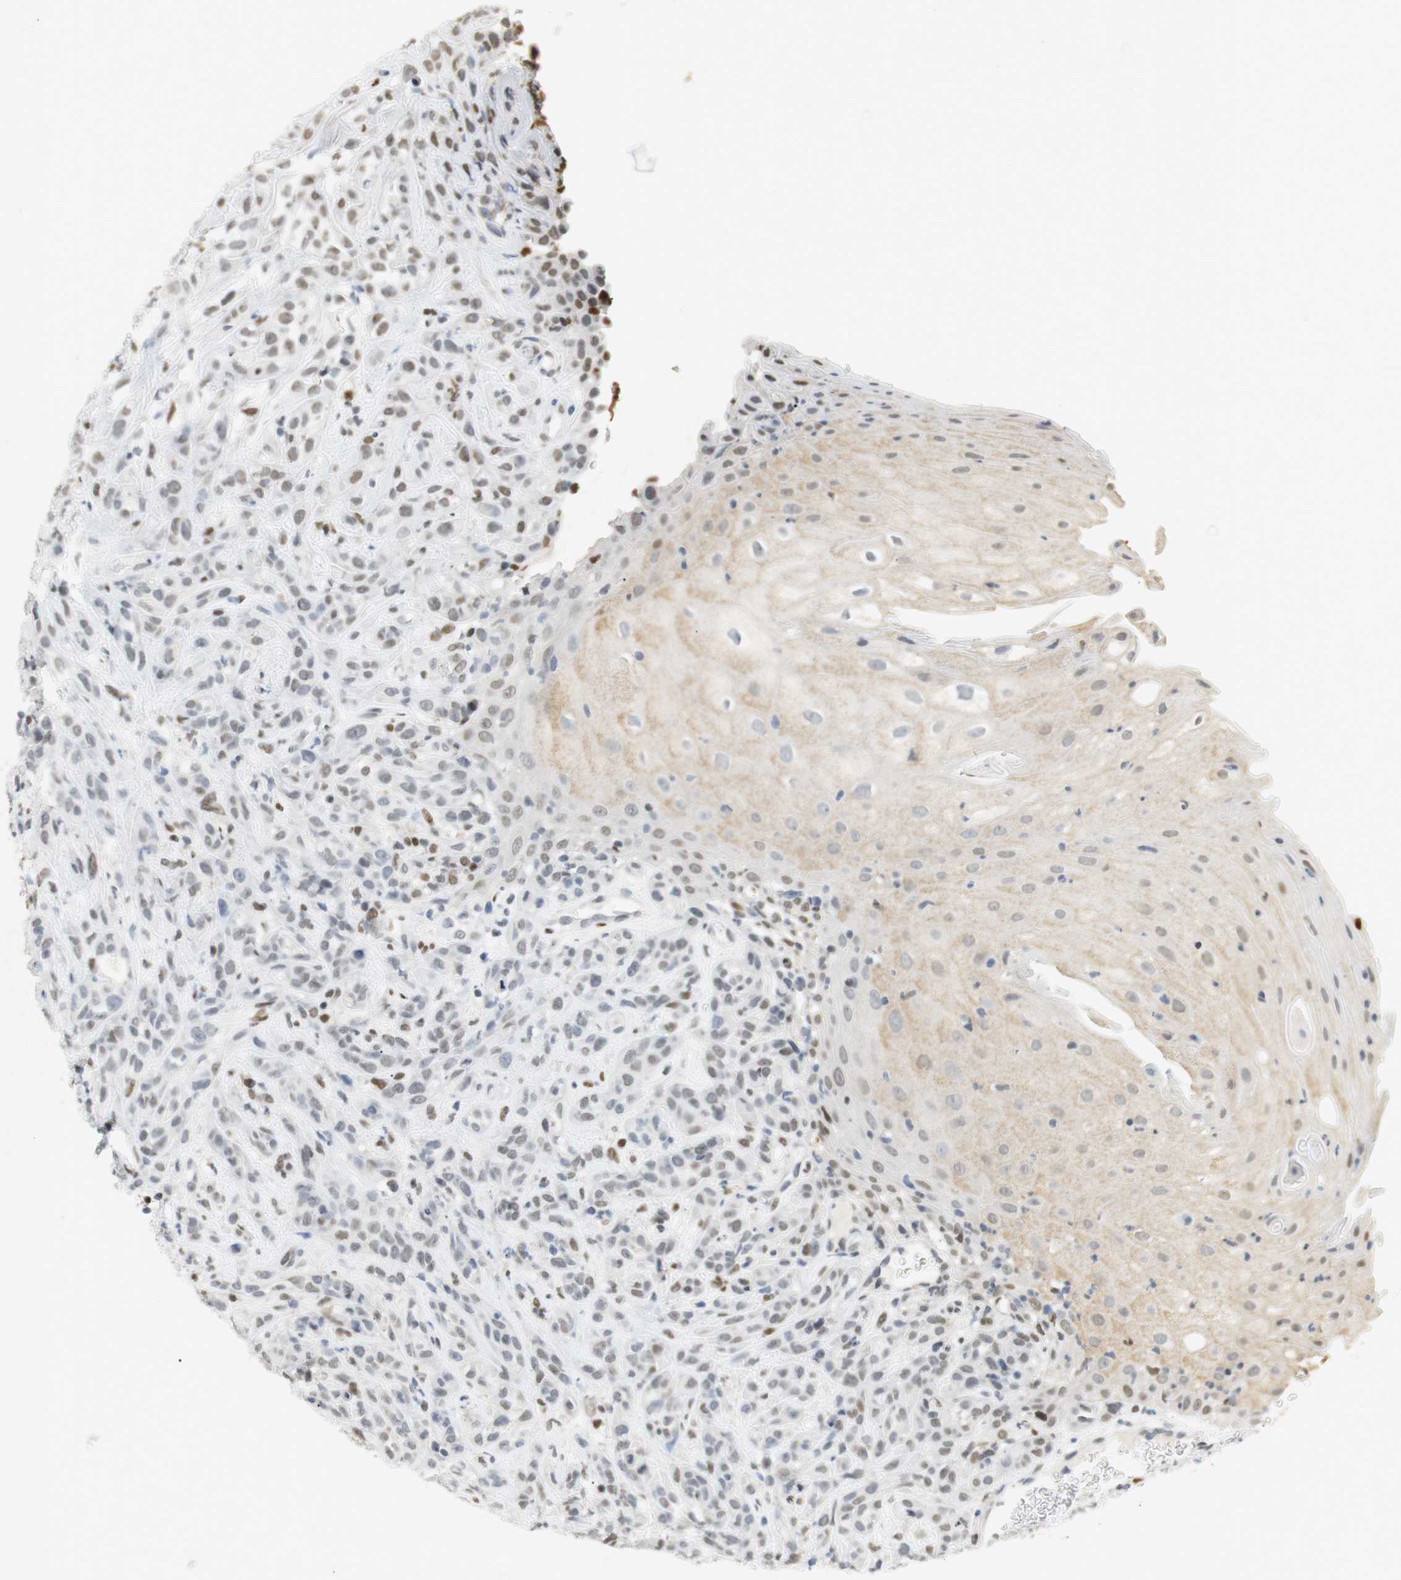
{"staining": {"intensity": "weak", "quantity": "25%-75%", "location": "nuclear"}, "tissue": "head and neck cancer", "cell_type": "Tumor cells", "image_type": "cancer", "snomed": [{"axis": "morphology", "description": "Normal tissue, NOS"}, {"axis": "morphology", "description": "Squamous cell carcinoma, NOS"}, {"axis": "topography", "description": "Cartilage tissue"}, {"axis": "topography", "description": "Head-Neck"}], "caption": "Protein expression by immunohistochemistry (IHC) shows weak nuclear staining in about 25%-75% of tumor cells in head and neck squamous cell carcinoma.", "gene": "BMI1", "patient": {"sex": "male", "age": 62}}